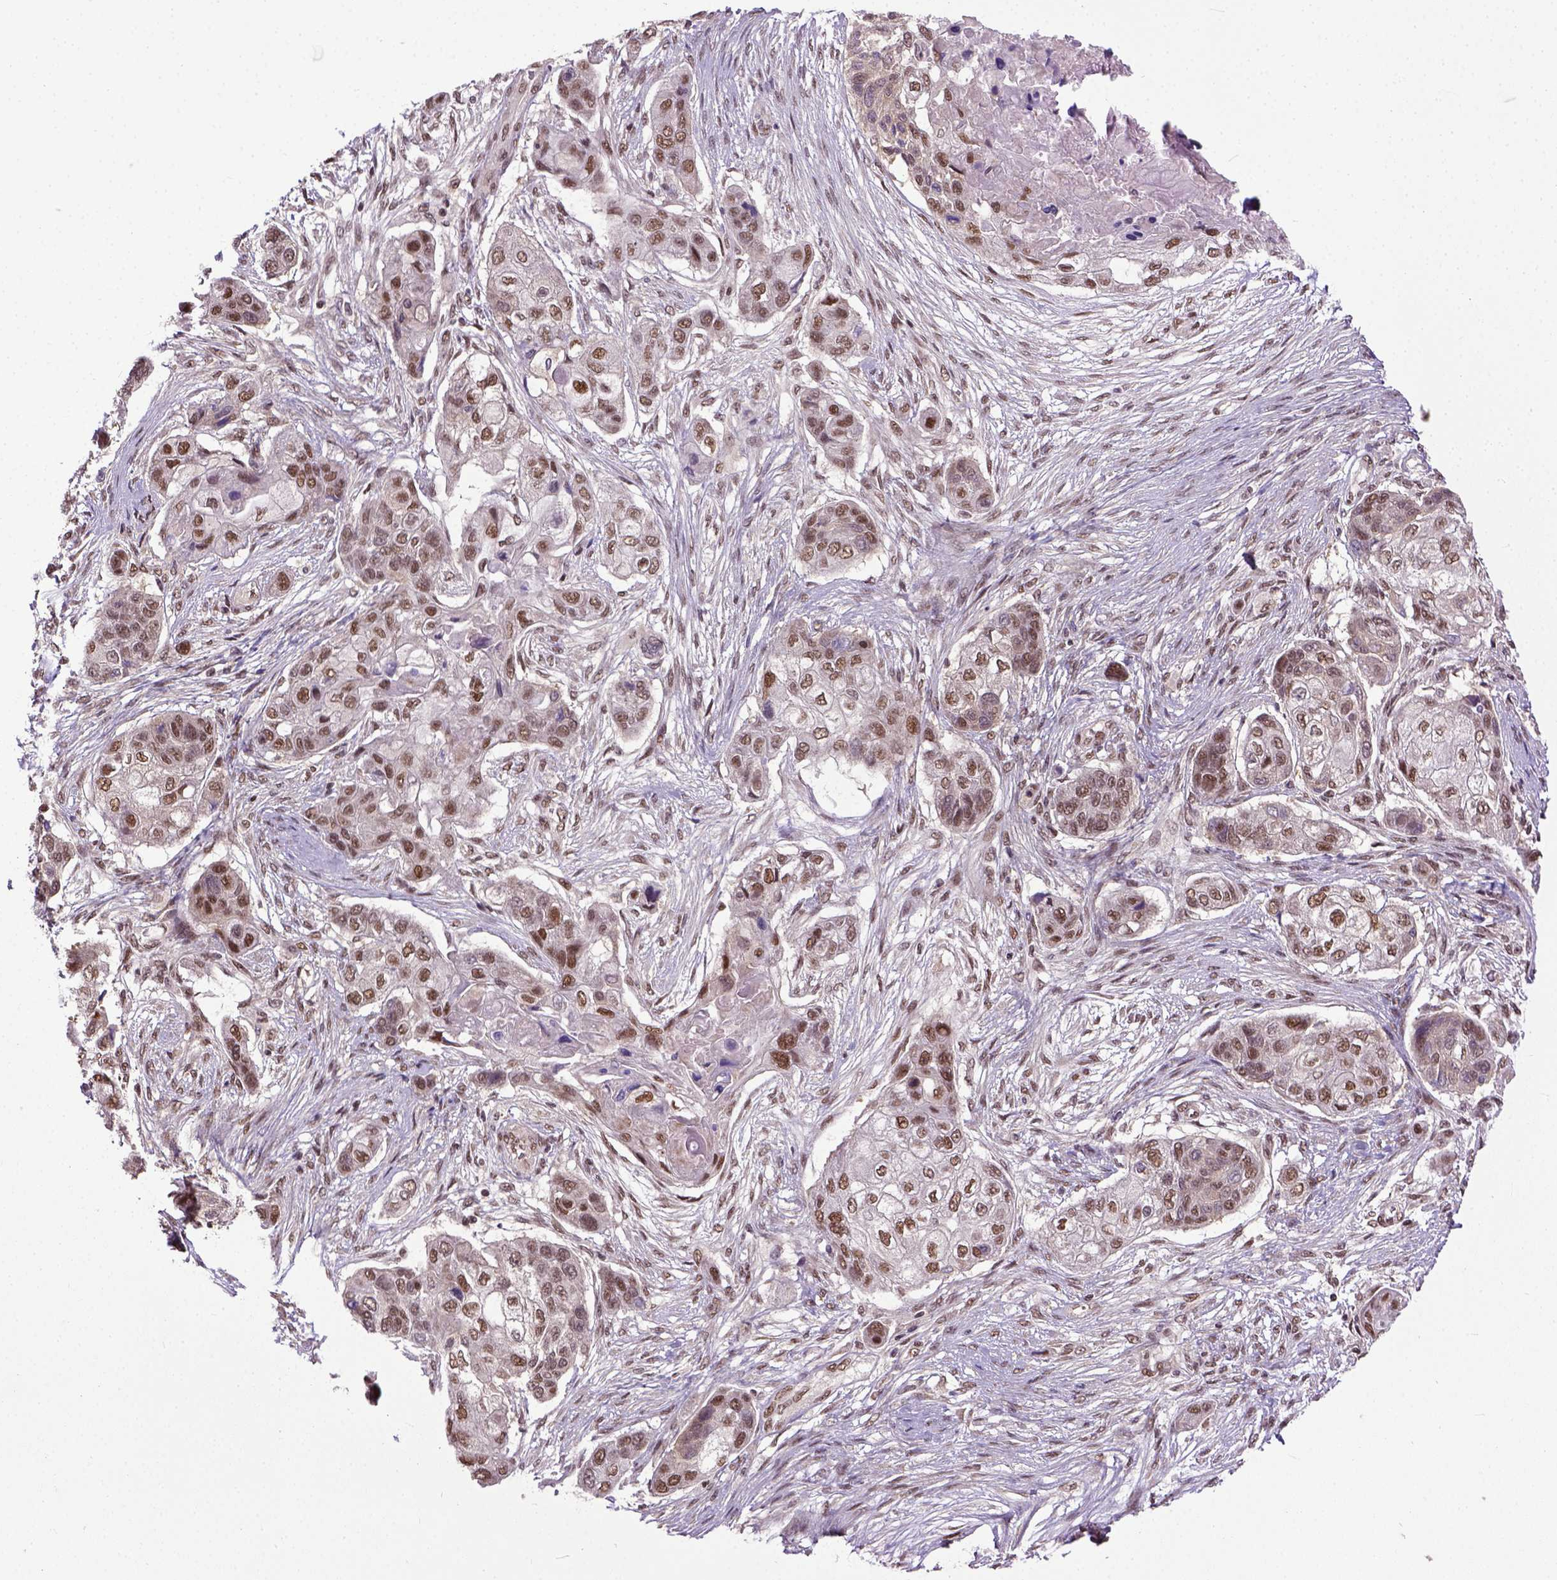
{"staining": {"intensity": "moderate", "quantity": ">75%", "location": "nuclear"}, "tissue": "lung cancer", "cell_type": "Tumor cells", "image_type": "cancer", "snomed": [{"axis": "morphology", "description": "Squamous cell carcinoma, NOS"}, {"axis": "topography", "description": "Lung"}], "caption": "Immunohistochemistry (DAB) staining of human lung squamous cell carcinoma demonstrates moderate nuclear protein positivity in approximately >75% of tumor cells. (DAB (3,3'-diaminobenzidine) = brown stain, brightfield microscopy at high magnification).", "gene": "UBA3", "patient": {"sex": "male", "age": 69}}